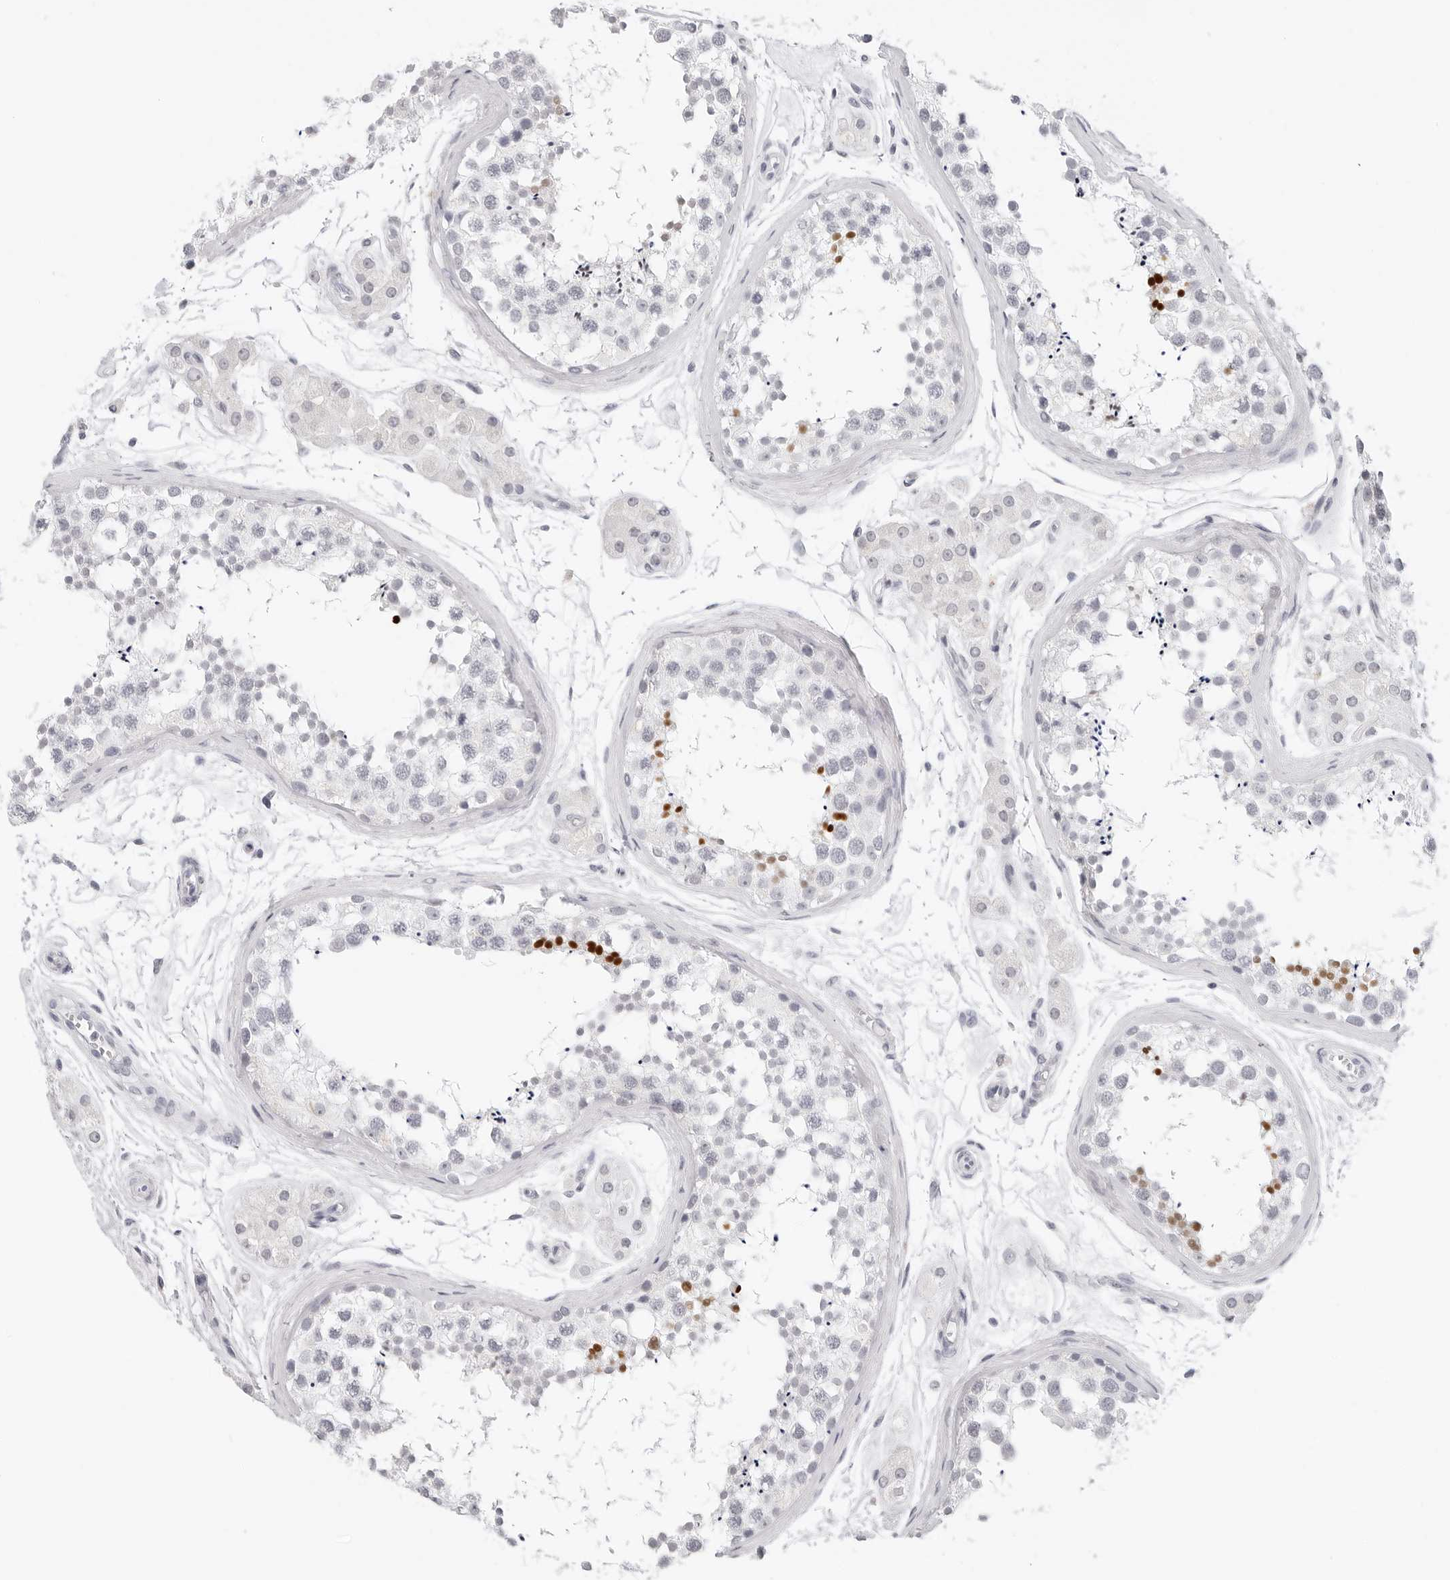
{"staining": {"intensity": "strong", "quantity": "<25%", "location": "nuclear"}, "tissue": "testis", "cell_type": "Cells in seminiferous ducts", "image_type": "normal", "snomed": [{"axis": "morphology", "description": "Normal tissue, NOS"}, {"axis": "topography", "description": "Testis"}], "caption": "Protein staining shows strong nuclear expression in about <25% of cells in seminiferous ducts in normal testis.", "gene": "EDN2", "patient": {"sex": "male", "age": 56}}